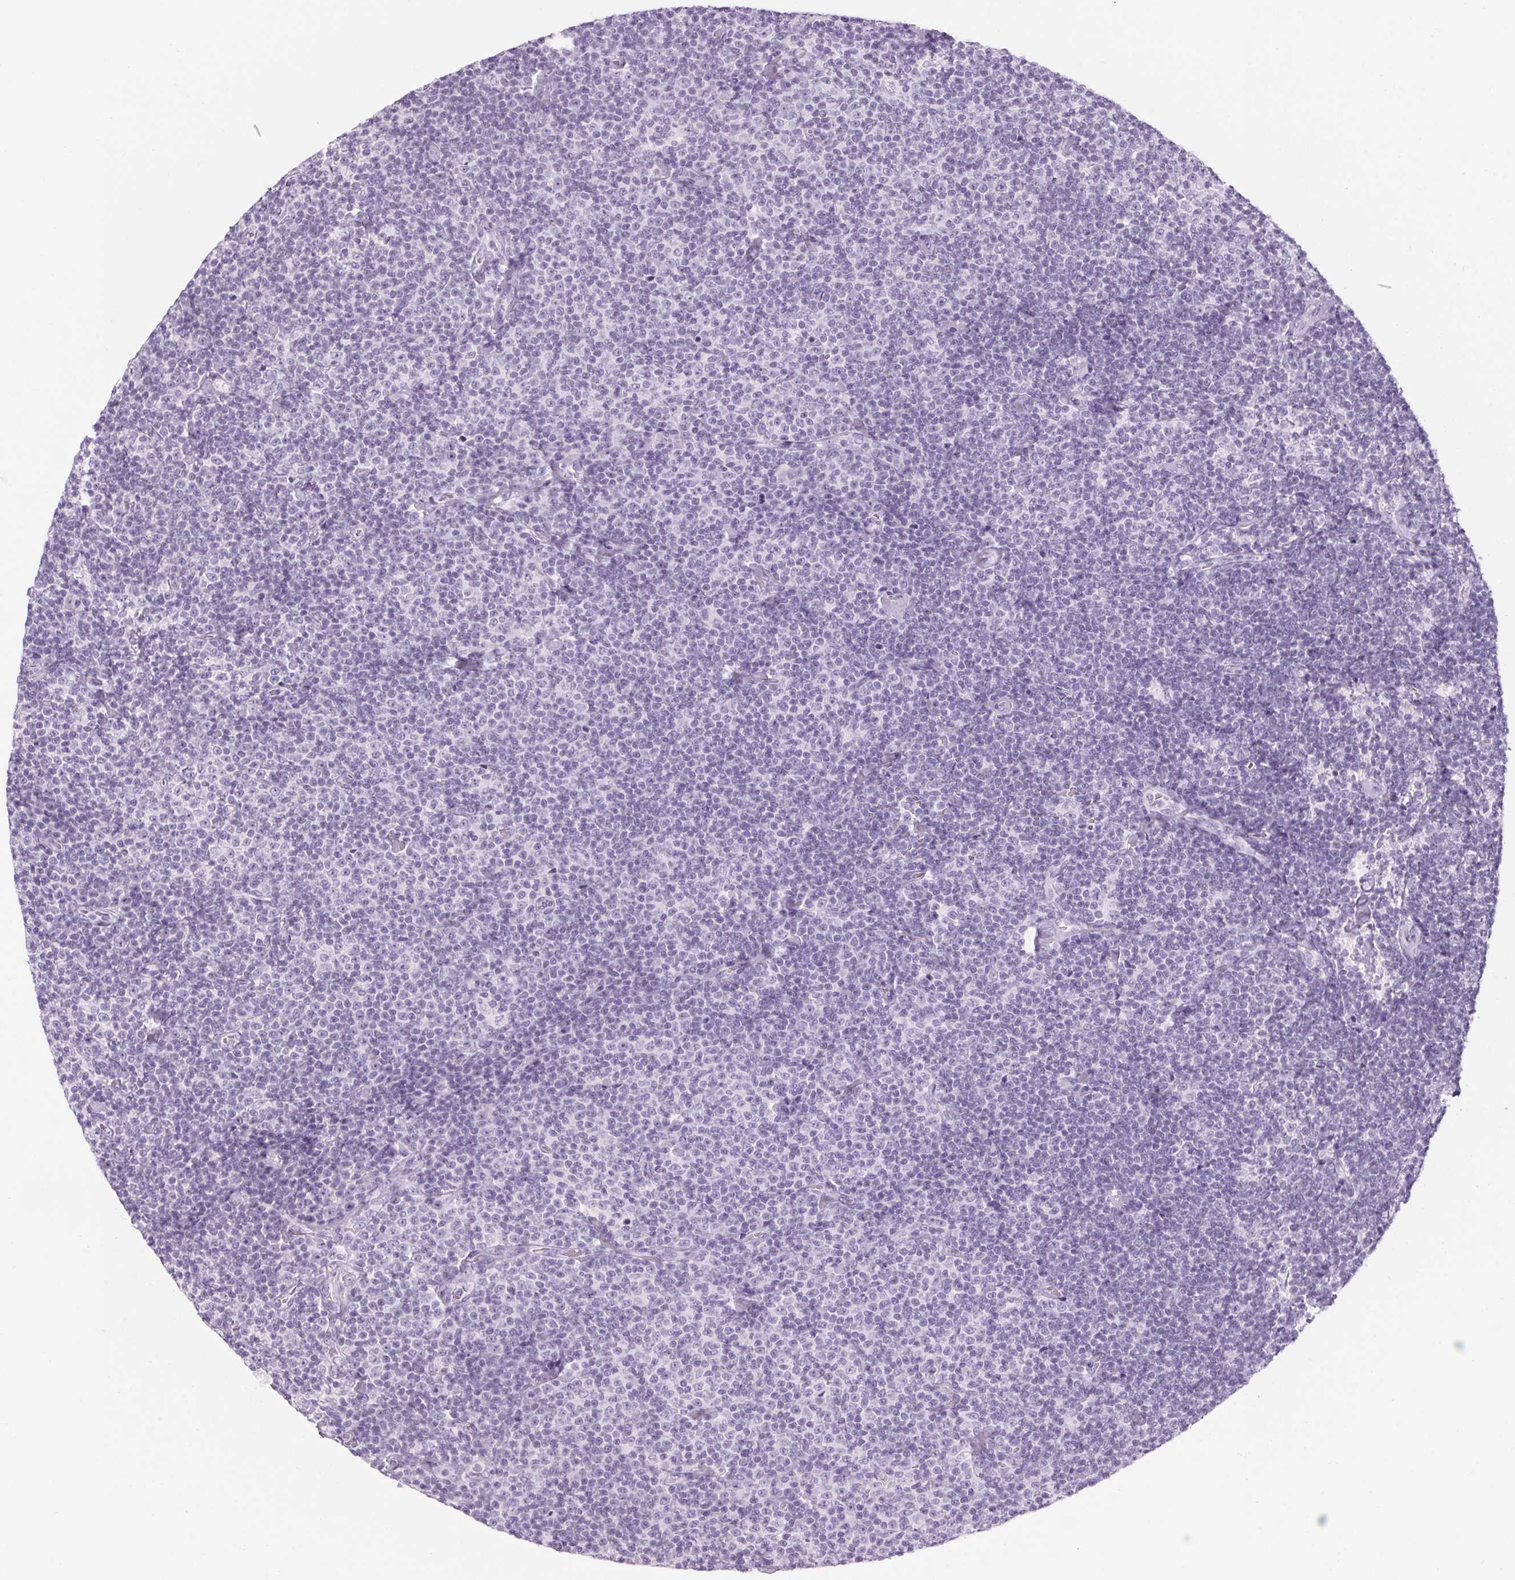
{"staining": {"intensity": "negative", "quantity": "none", "location": "none"}, "tissue": "lymphoma", "cell_type": "Tumor cells", "image_type": "cancer", "snomed": [{"axis": "morphology", "description": "Malignant lymphoma, non-Hodgkin's type, Low grade"}, {"axis": "topography", "description": "Lymph node"}], "caption": "This is an immunohistochemistry histopathology image of human low-grade malignant lymphoma, non-Hodgkin's type. There is no expression in tumor cells.", "gene": "RPTN", "patient": {"sex": "male", "age": 81}}